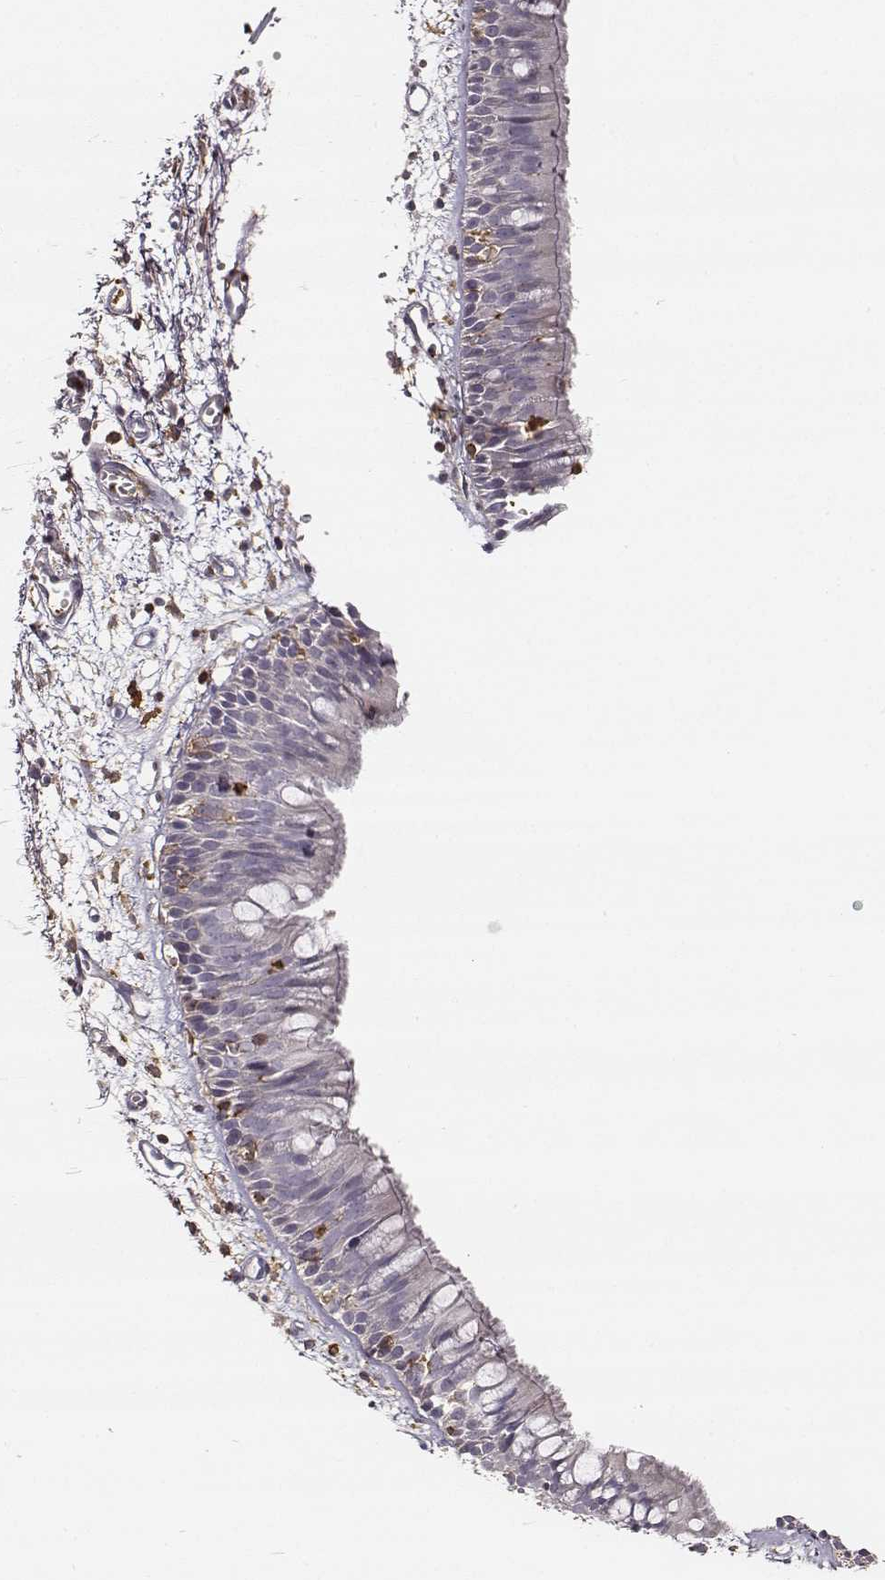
{"staining": {"intensity": "negative", "quantity": "none", "location": "none"}, "tissue": "bronchus", "cell_type": "Respiratory epithelial cells", "image_type": "normal", "snomed": [{"axis": "morphology", "description": "Normal tissue, NOS"}, {"axis": "morphology", "description": "Squamous cell carcinoma, NOS"}, {"axis": "topography", "description": "Cartilage tissue"}, {"axis": "topography", "description": "Bronchus"}, {"axis": "topography", "description": "Lung"}], "caption": "This is an IHC histopathology image of normal bronchus. There is no staining in respiratory epithelial cells.", "gene": "ZYX", "patient": {"sex": "male", "age": 66}}